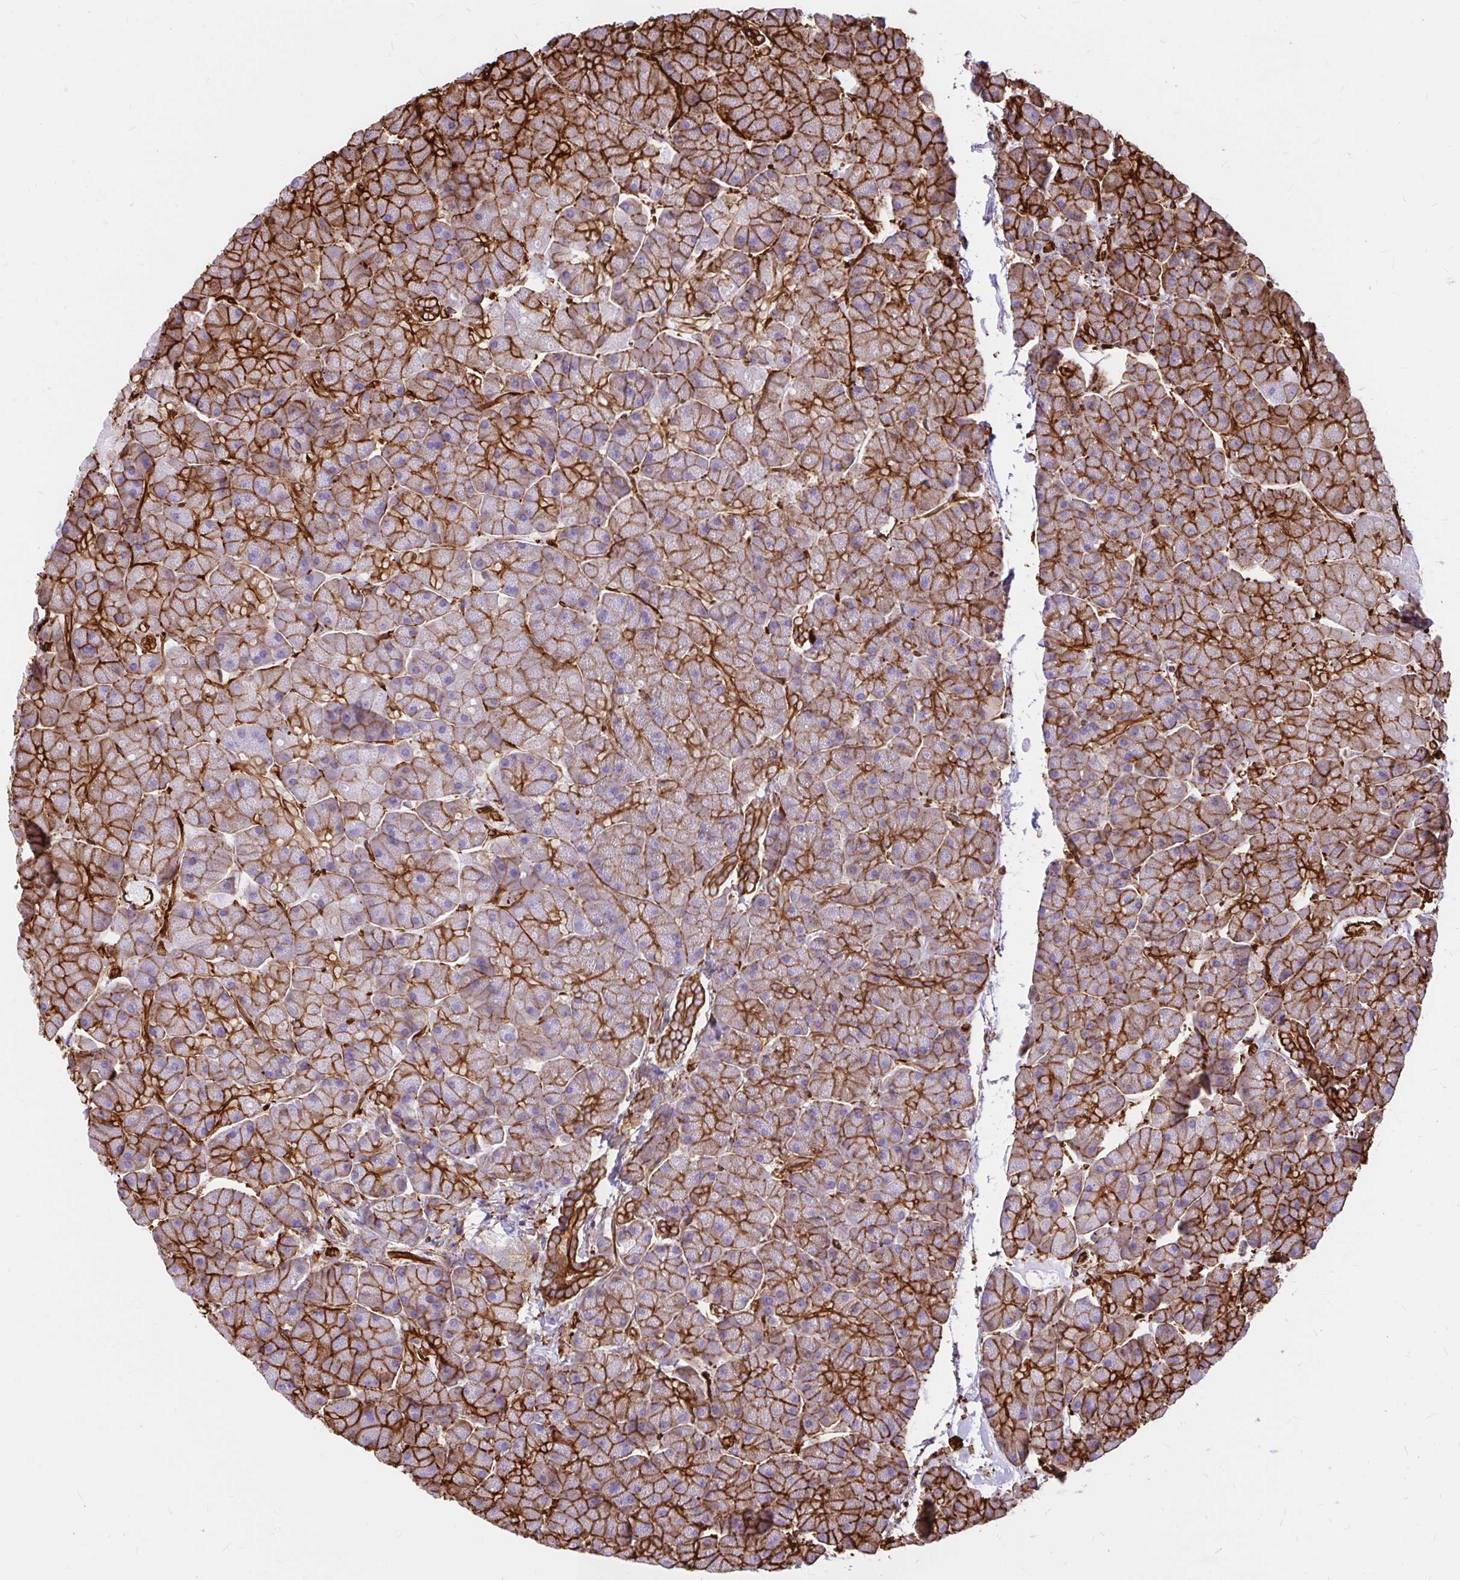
{"staining": {"intensity": "strong", "quantity": "25%-75%", "location": "cytoplasmic/membranous"}, "tissue": "pancreas", "cell_type": "Exocrine glandular cells", "image_type": "normal", "snomed": [{"axis": "morphology", "description": "Normal tissue, NOS"}, {"axis": "topography", "description": "Pancreas"}, {"axis": "topography", "description": "Peripheral nerve tissue"}], "caption": "The immunohistochemical stain highlights strong cytoplasmic/membranous staining in exocrine glandular cells of normal pancreas. Ihc stains the protein of interest in brown and the nuclei are stained blue.", "gene": "MAP1LC3B2", "patient": {"sex": "male", "age": 54}}